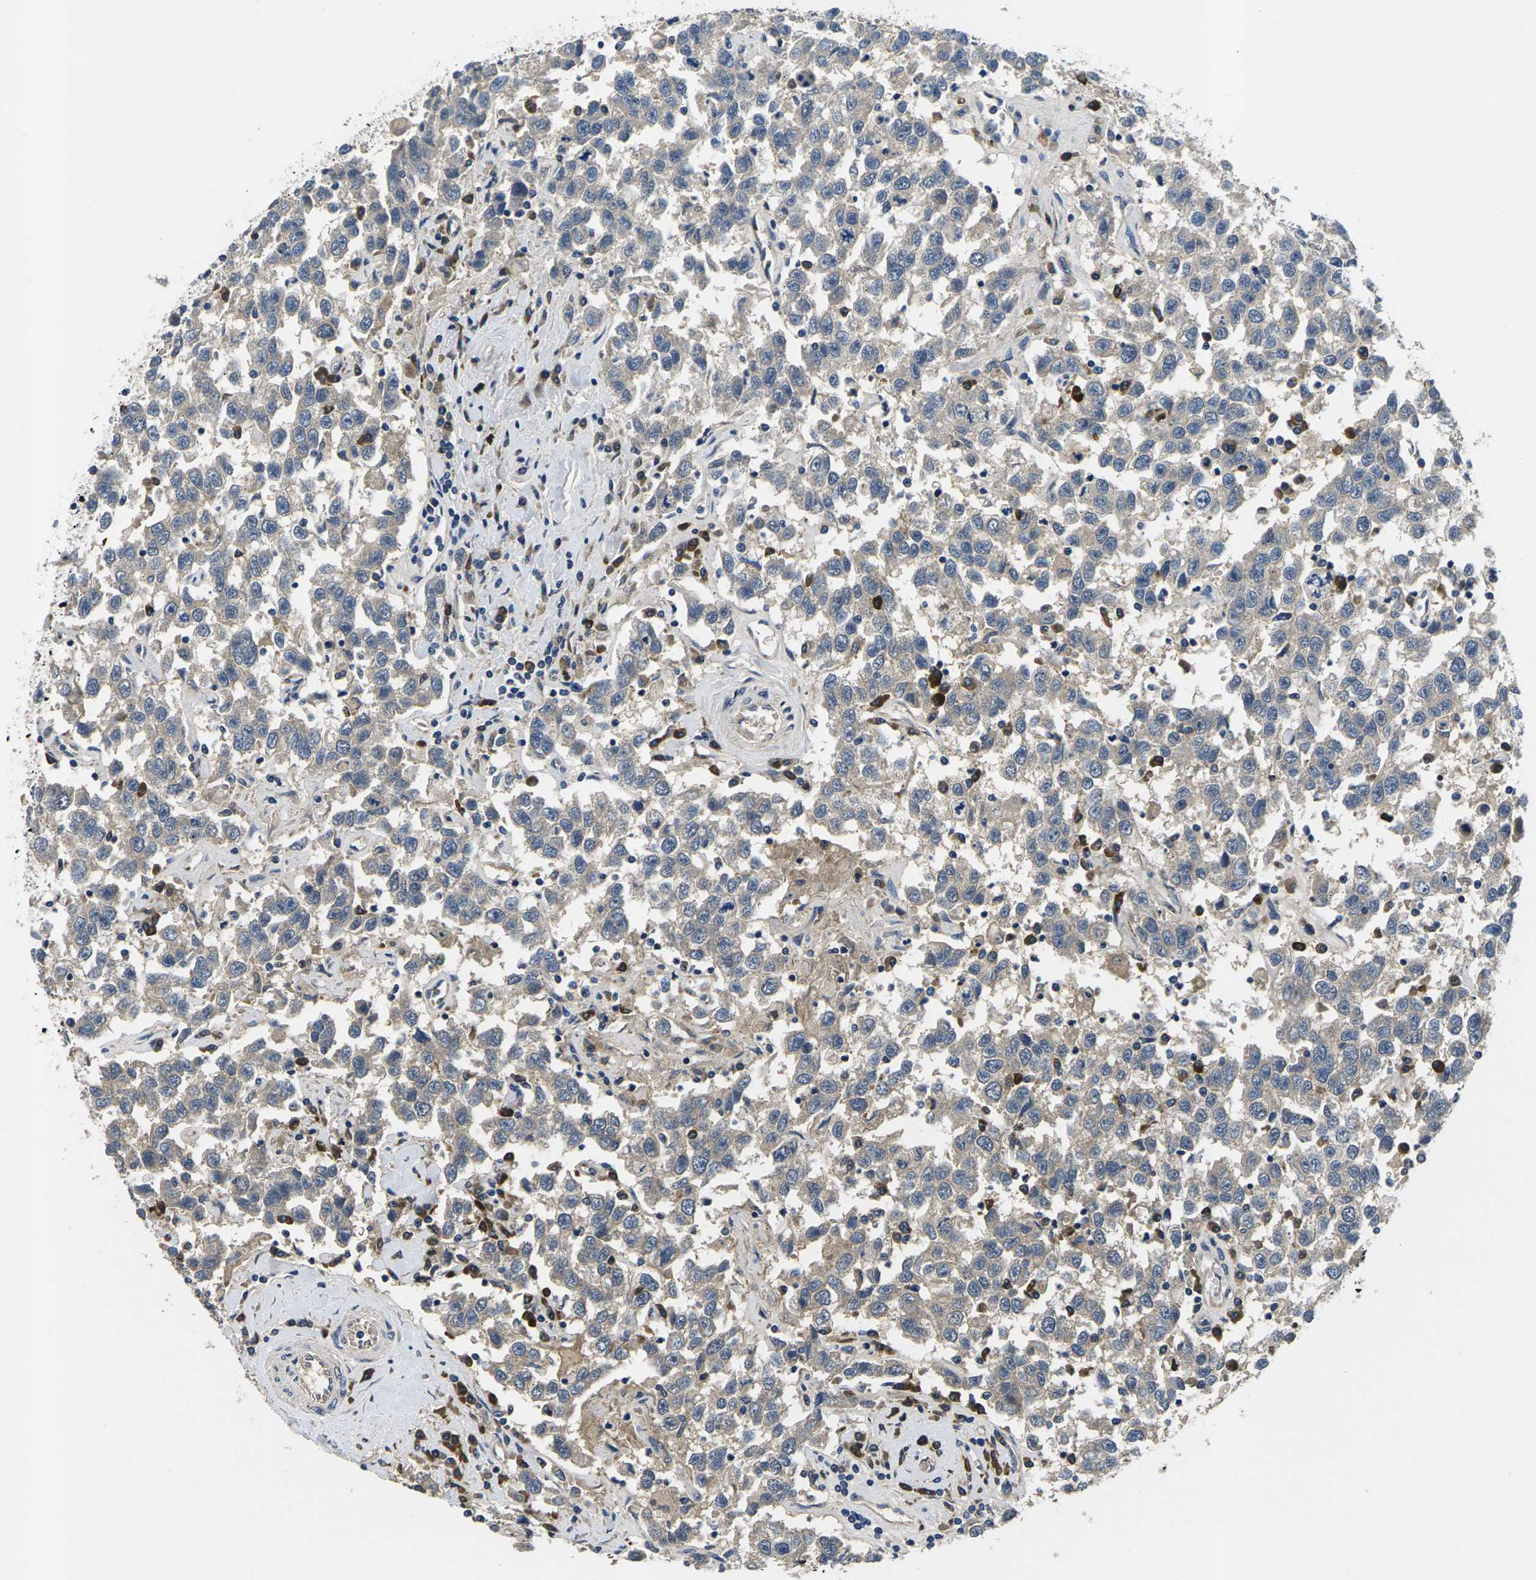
{"staining": {"intensity": "weak", "quantity": "<25%", "location": "cytoplasmic/membranous"}, "tissue": "testis cancer", "cell_type": "Tumor cells", "image_type": "cancer", "snomed": [{"axis": "morphology", "description": "Seminoma, NOS"}, {"axis": "topography", "description": "Testis"}], "caption": "Immunohistochemistry photomicrograph of neoplastic tissue: human seminoma (testis) stained with DAB (3,3'-diaminobenzidine) reveals no significant protein positivity in tumor cells.", "gene": "PLCE1", "patient": {"sex": "male", "age": 41}}